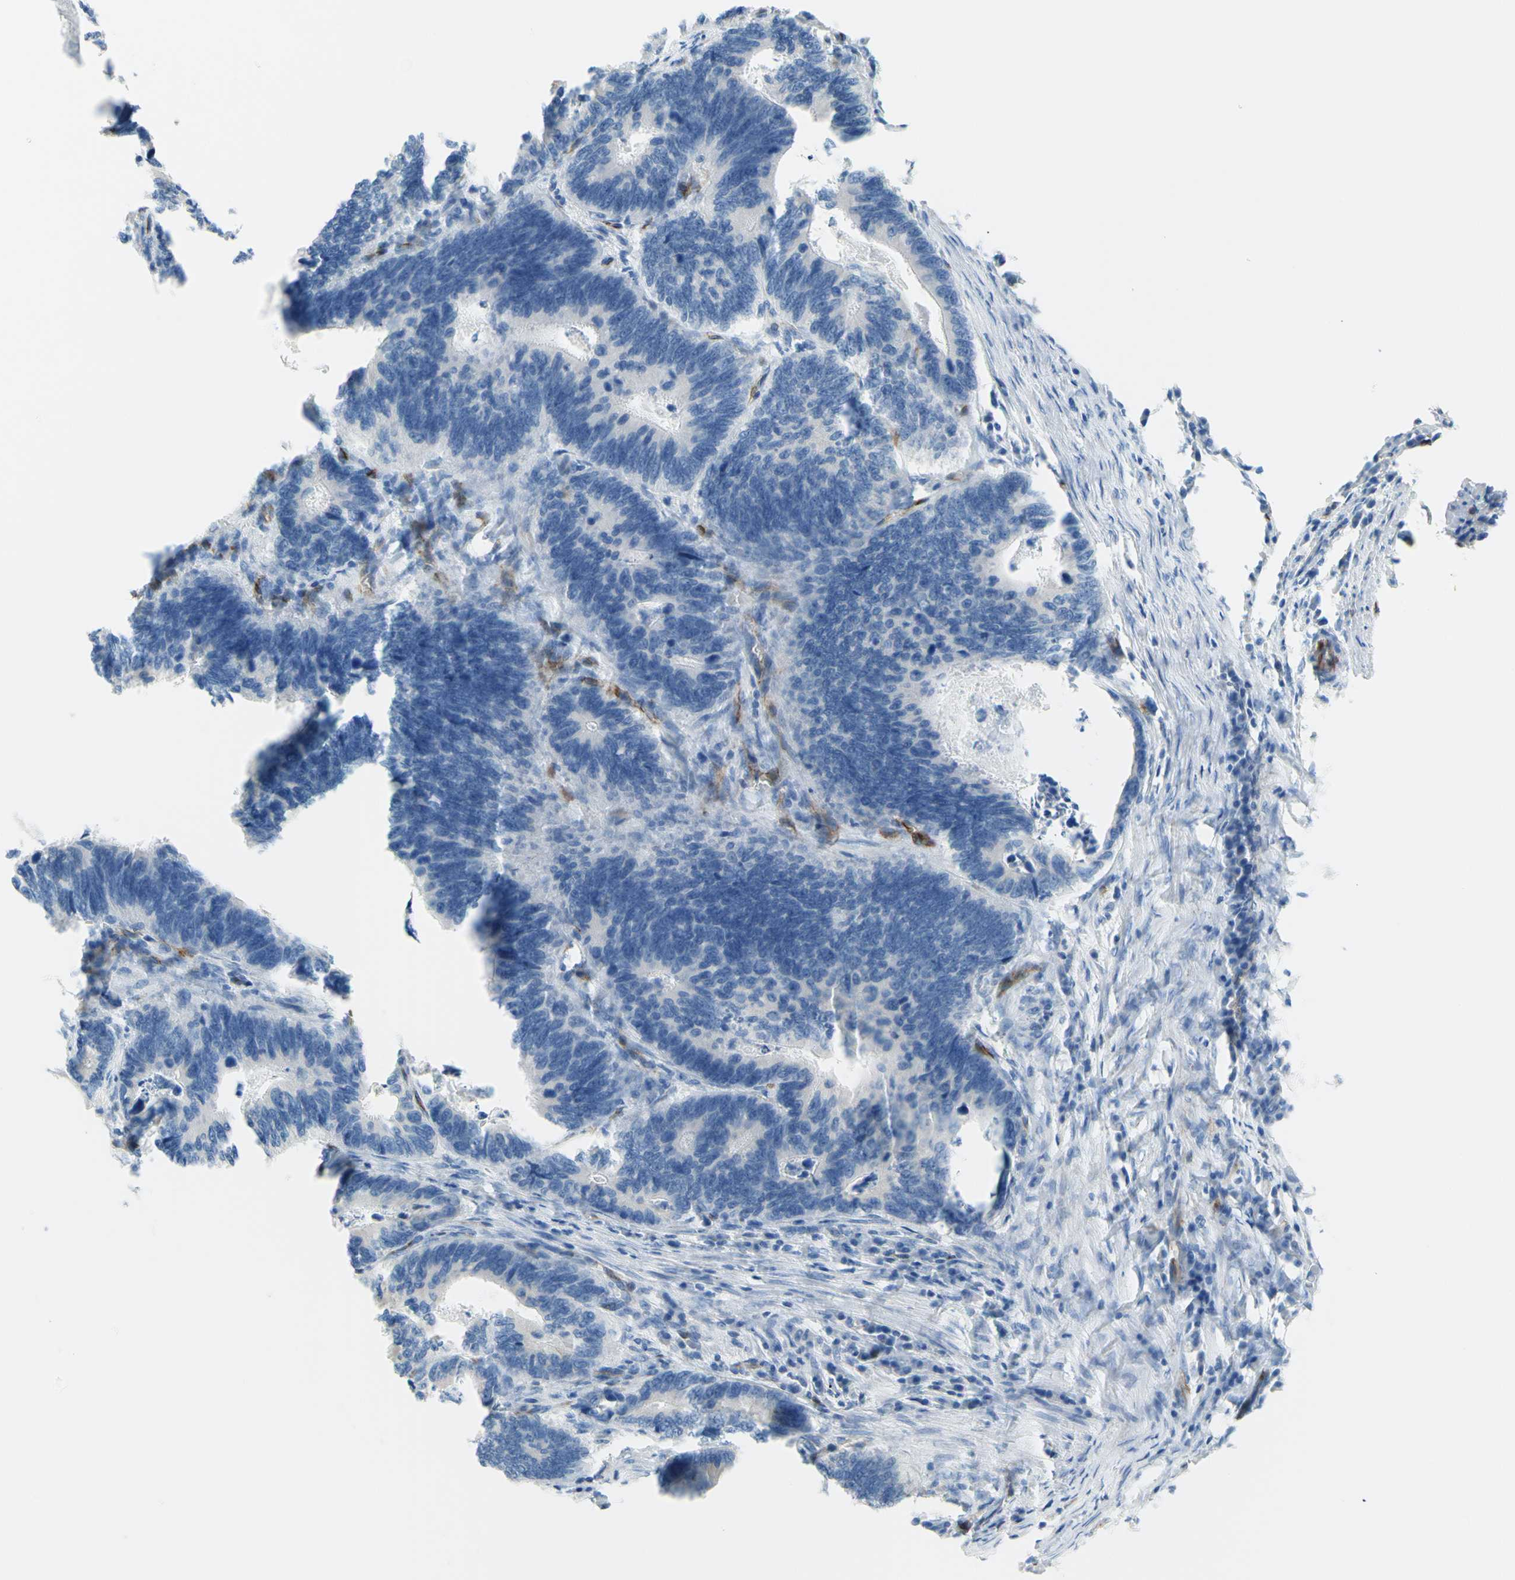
{"staining": {"intensity": "negative", "quantity": "none", "location": "none"}, "tissue": "colorectal cancer", "cell_type": "Tumor cells", "image_type": "cancer", "snomed": [{"axis": "morphology", "description": "Adenocarcinoma, NOS"}, {"axis": "topography", "description": "Colon"}], "caption": "Tumor cells show no significant protein expression in colorectal adenocarcinoma.", "gene": "PRRG2", "patient": {"sex": "male", "age": 72}}